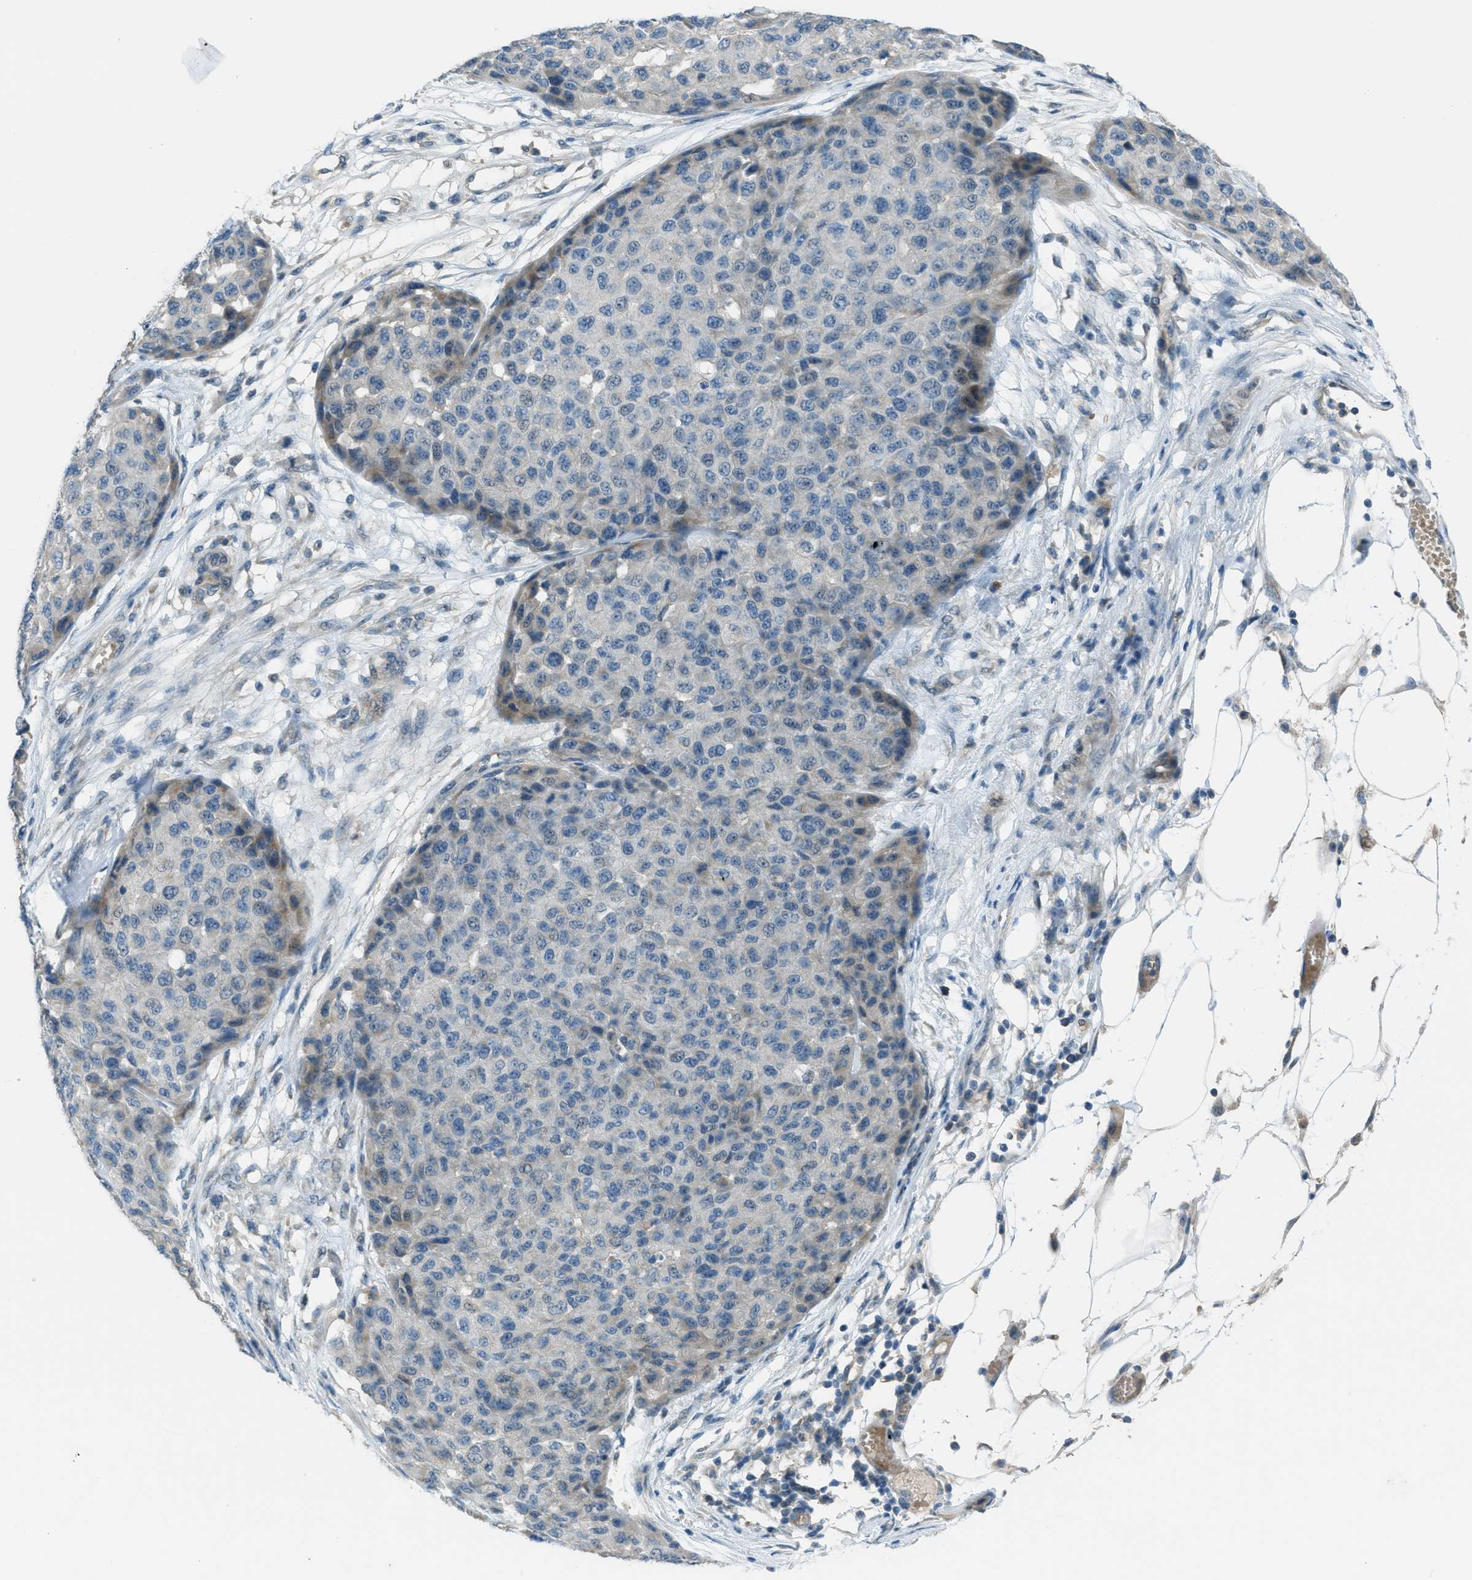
{"staining": {"intensity": "negative", "quantity": "none", "location": "none"}, "tissue": "melanoma", "cell_type": "Tumor cells", "image_type": "cancer", "snomed": [{"axis": "morphology", "description": "Normal tissue, NOS"}, {"axis": "morphology", "description": "Malignant melanoma, NOS"}, {"axis": "topography", "description": "Skin"}], "caption": "Immunohistochemistry micrograph of neoplastic tissue: melanoma stained with DAB (3,3'-diaminobenzidine) exhibits no significant protein staining in tumor cells. (DAB immunohistochemistry, high magnification).", "gene": "CDON", "patient": {"sex": "male", "age": 62}}